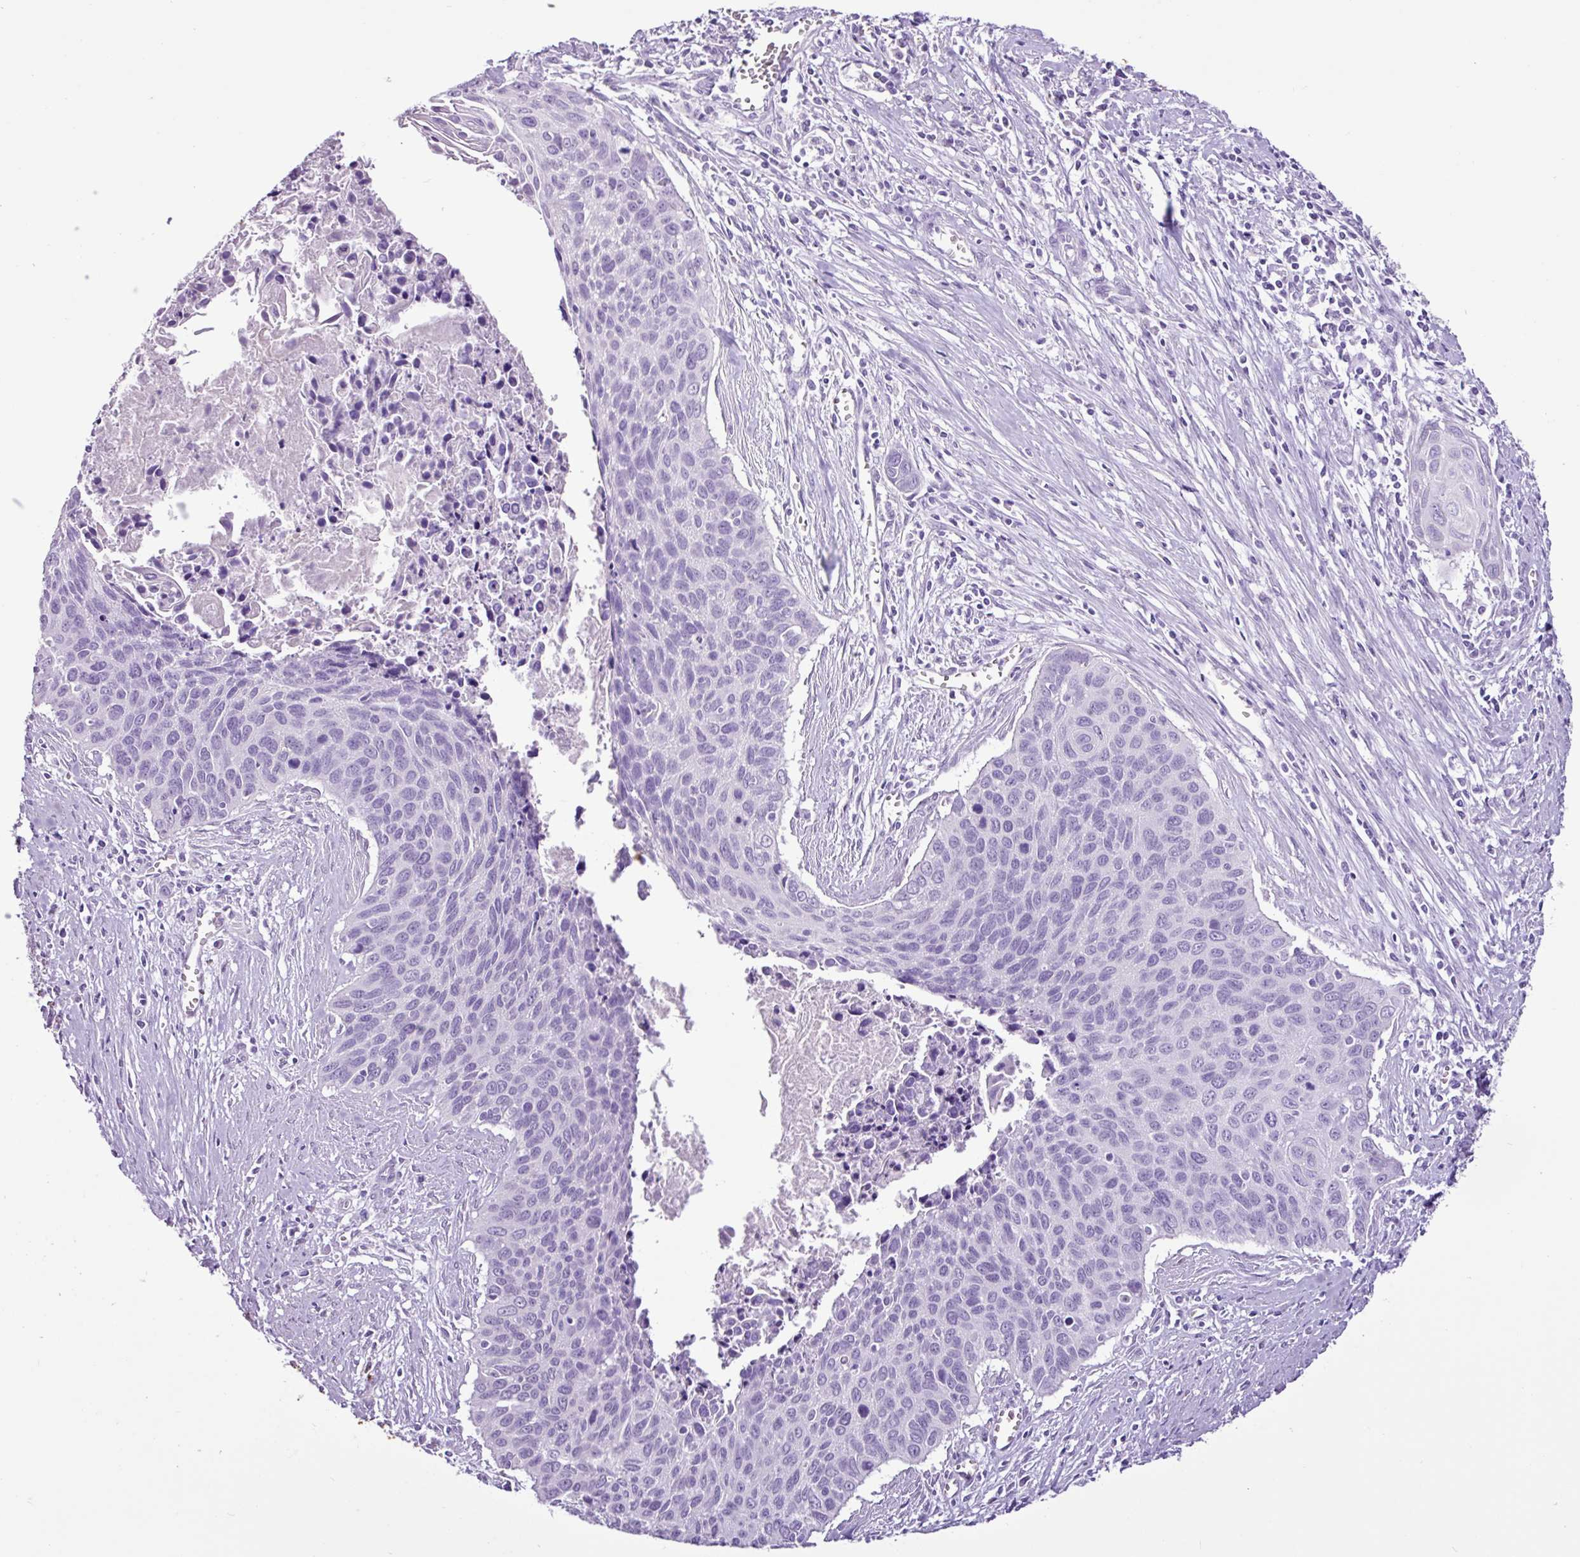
{"staining": {"intensity": "negative", "quantity": "none", "location": "none"}, "tissue": "cervical cancer", "cell_type": "Tumor cells", "image_type": "cancer", "snomed": [{"axis": "morphology", "description": "Squamous cell carcinoma, NOS"}, {"axis": "topography", "description": "Cervix"}], "caption": "DAB (3,3'-diaminobenzidine) immunohistochemical staining of human cervical cancer demonstrates no significant positivity in tumor cells.", "gene": "PGR", "patient": {"sex": "female", "age": 55}}